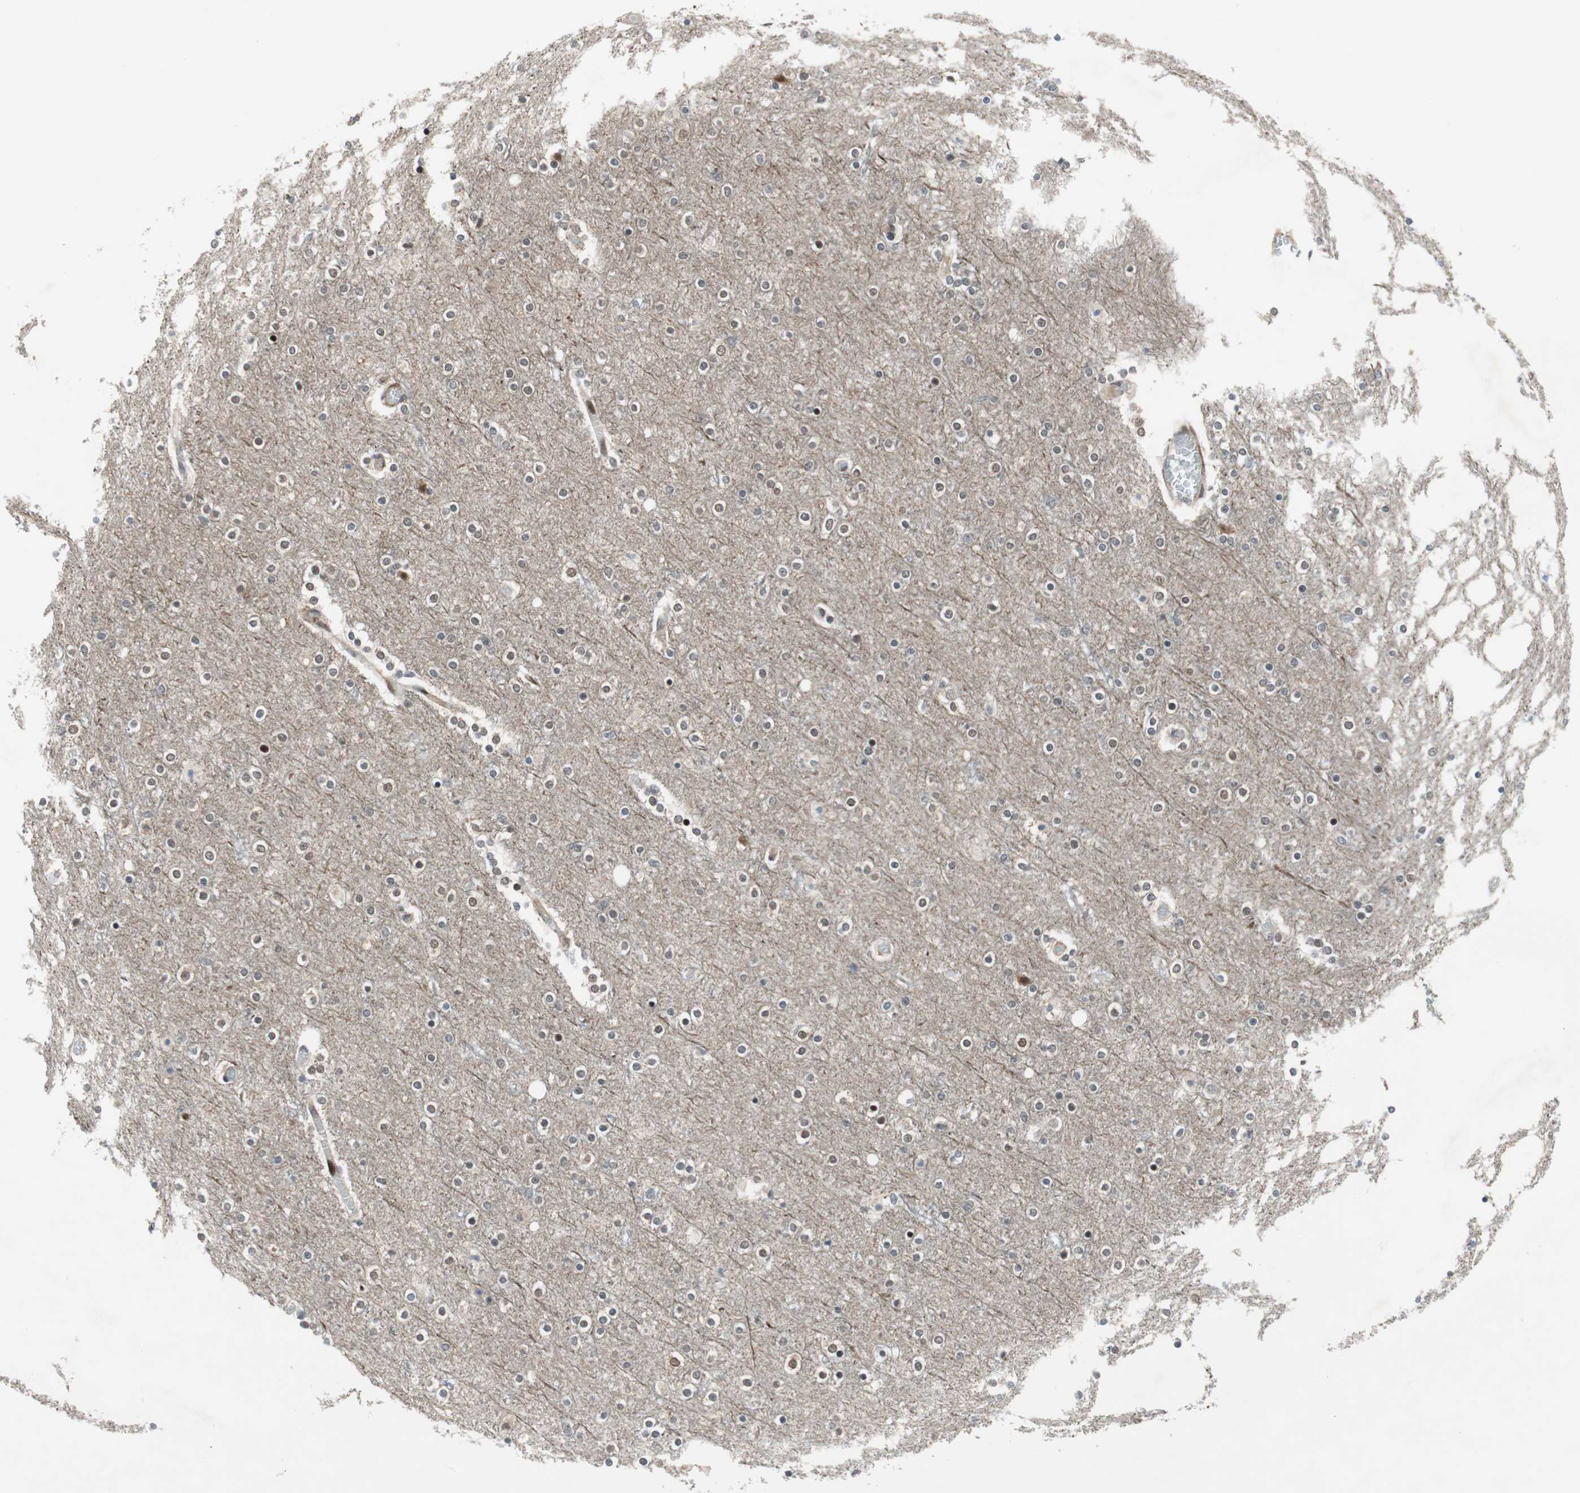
{"staining": {"intensity": "moderate", "quantity": ">75%", "location": "nuclear"}, "tissue": "cerebral cortex", "cell_type": "Endothelial cells", "image_type": "normal", "snomed": [{"axis": "morphology", "description": "Normal tissue, NOS"}, {"axis": "topography", "description": "Cerebral cortex"}], "caption": "Protein analysis of normal cerebral cortex demonstrates moderate nuclear staining in approximately >75% of endothelial cells.", "gene": "FBXO44", "patient": {"sex": "female", "age": 54}}